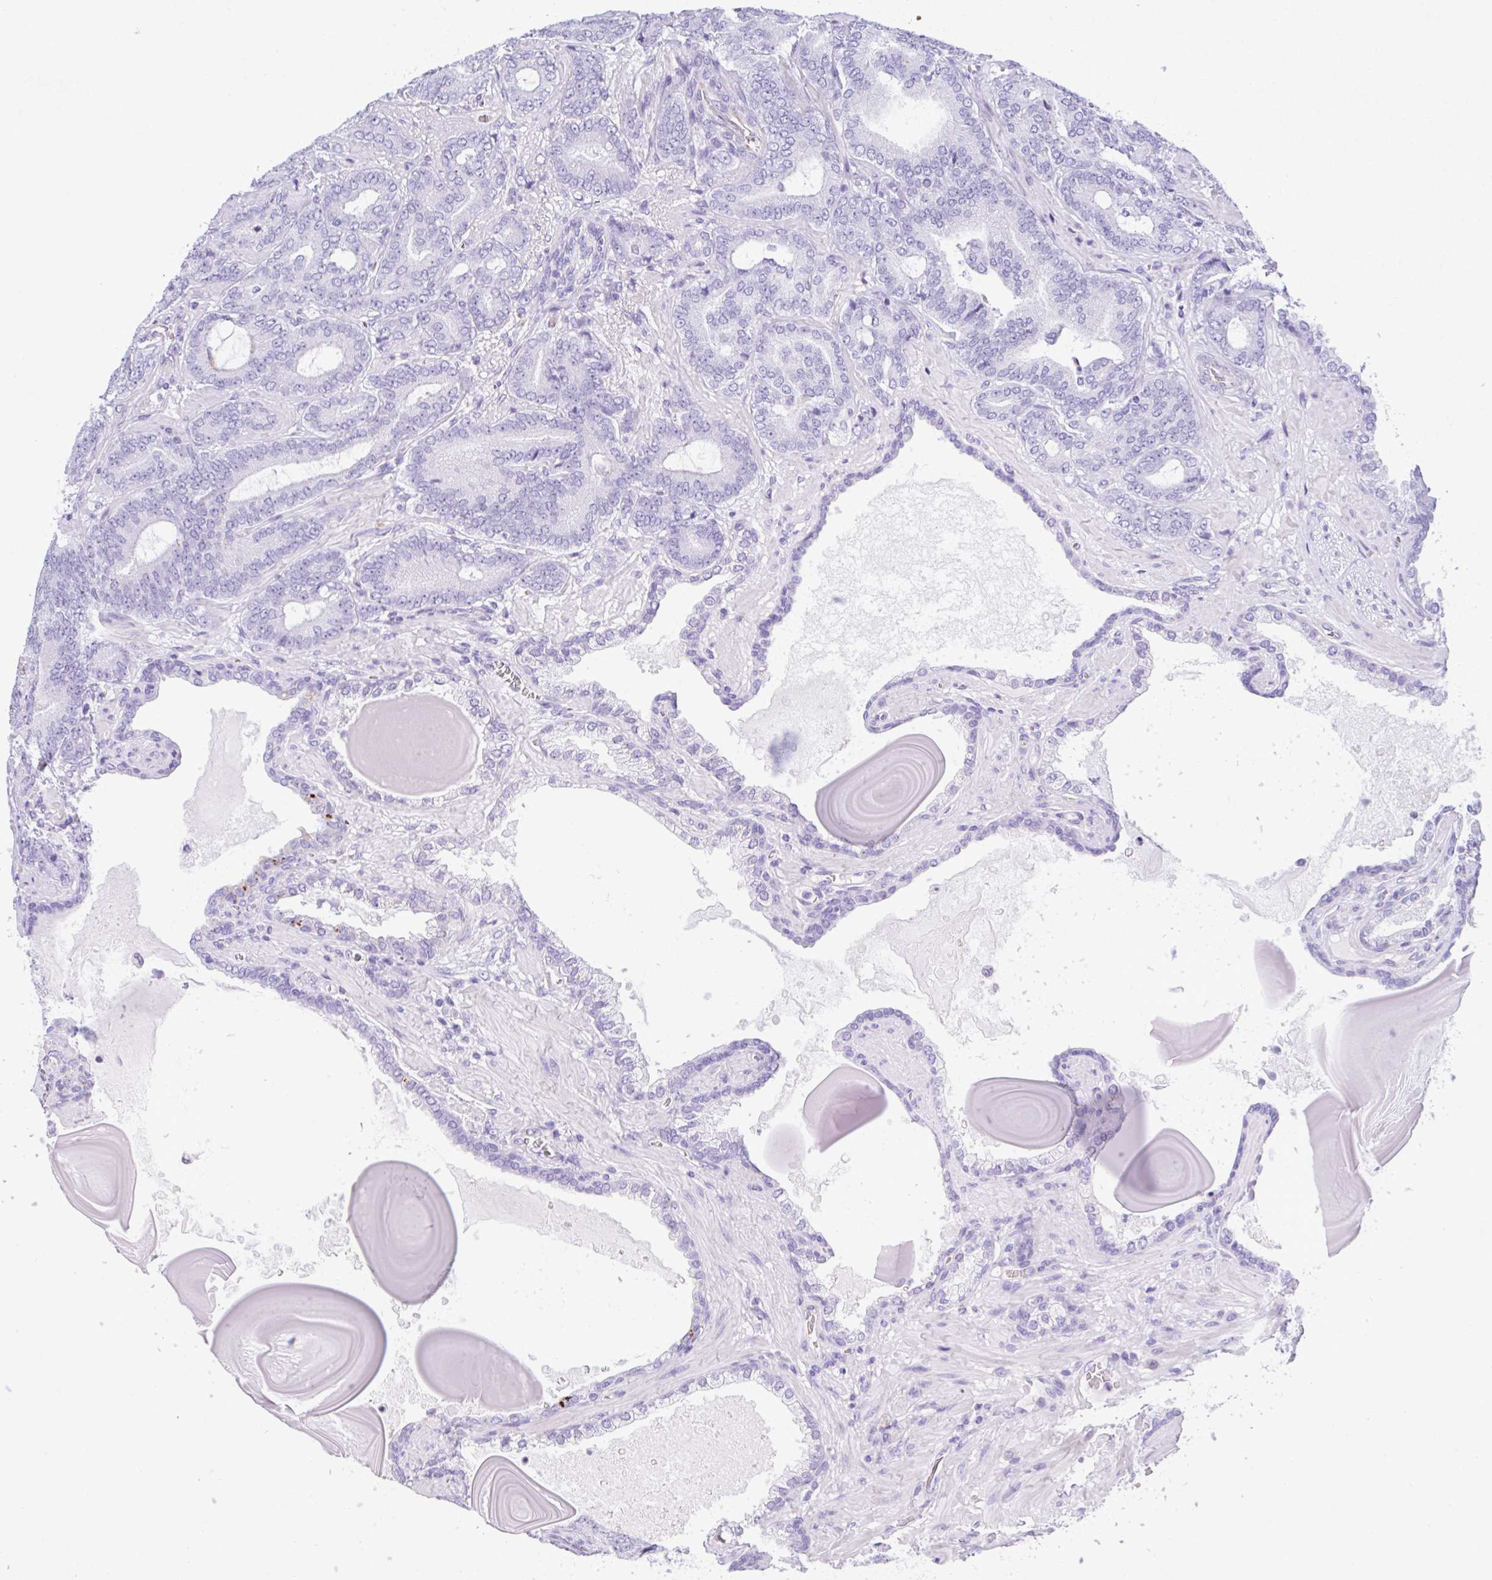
{"staining": {"intensity": "negative", "quantity": "none", "location": "none"}, "tissue": "prostate cancer", "cell_type": "Tumor cells", "image_type": "cancer", "snomed": [{"axis": "morphology", "description": "Adenocarcinoma, High grade"}, {"axis": "topography", "description": "Prostate"}], "caption": "Tumor cells are negative for protein expression in human prostate adenocarcinoma (high-grade).", "gene": "NDUFAF8", "patient": {"sex": "male", "age": 62}}